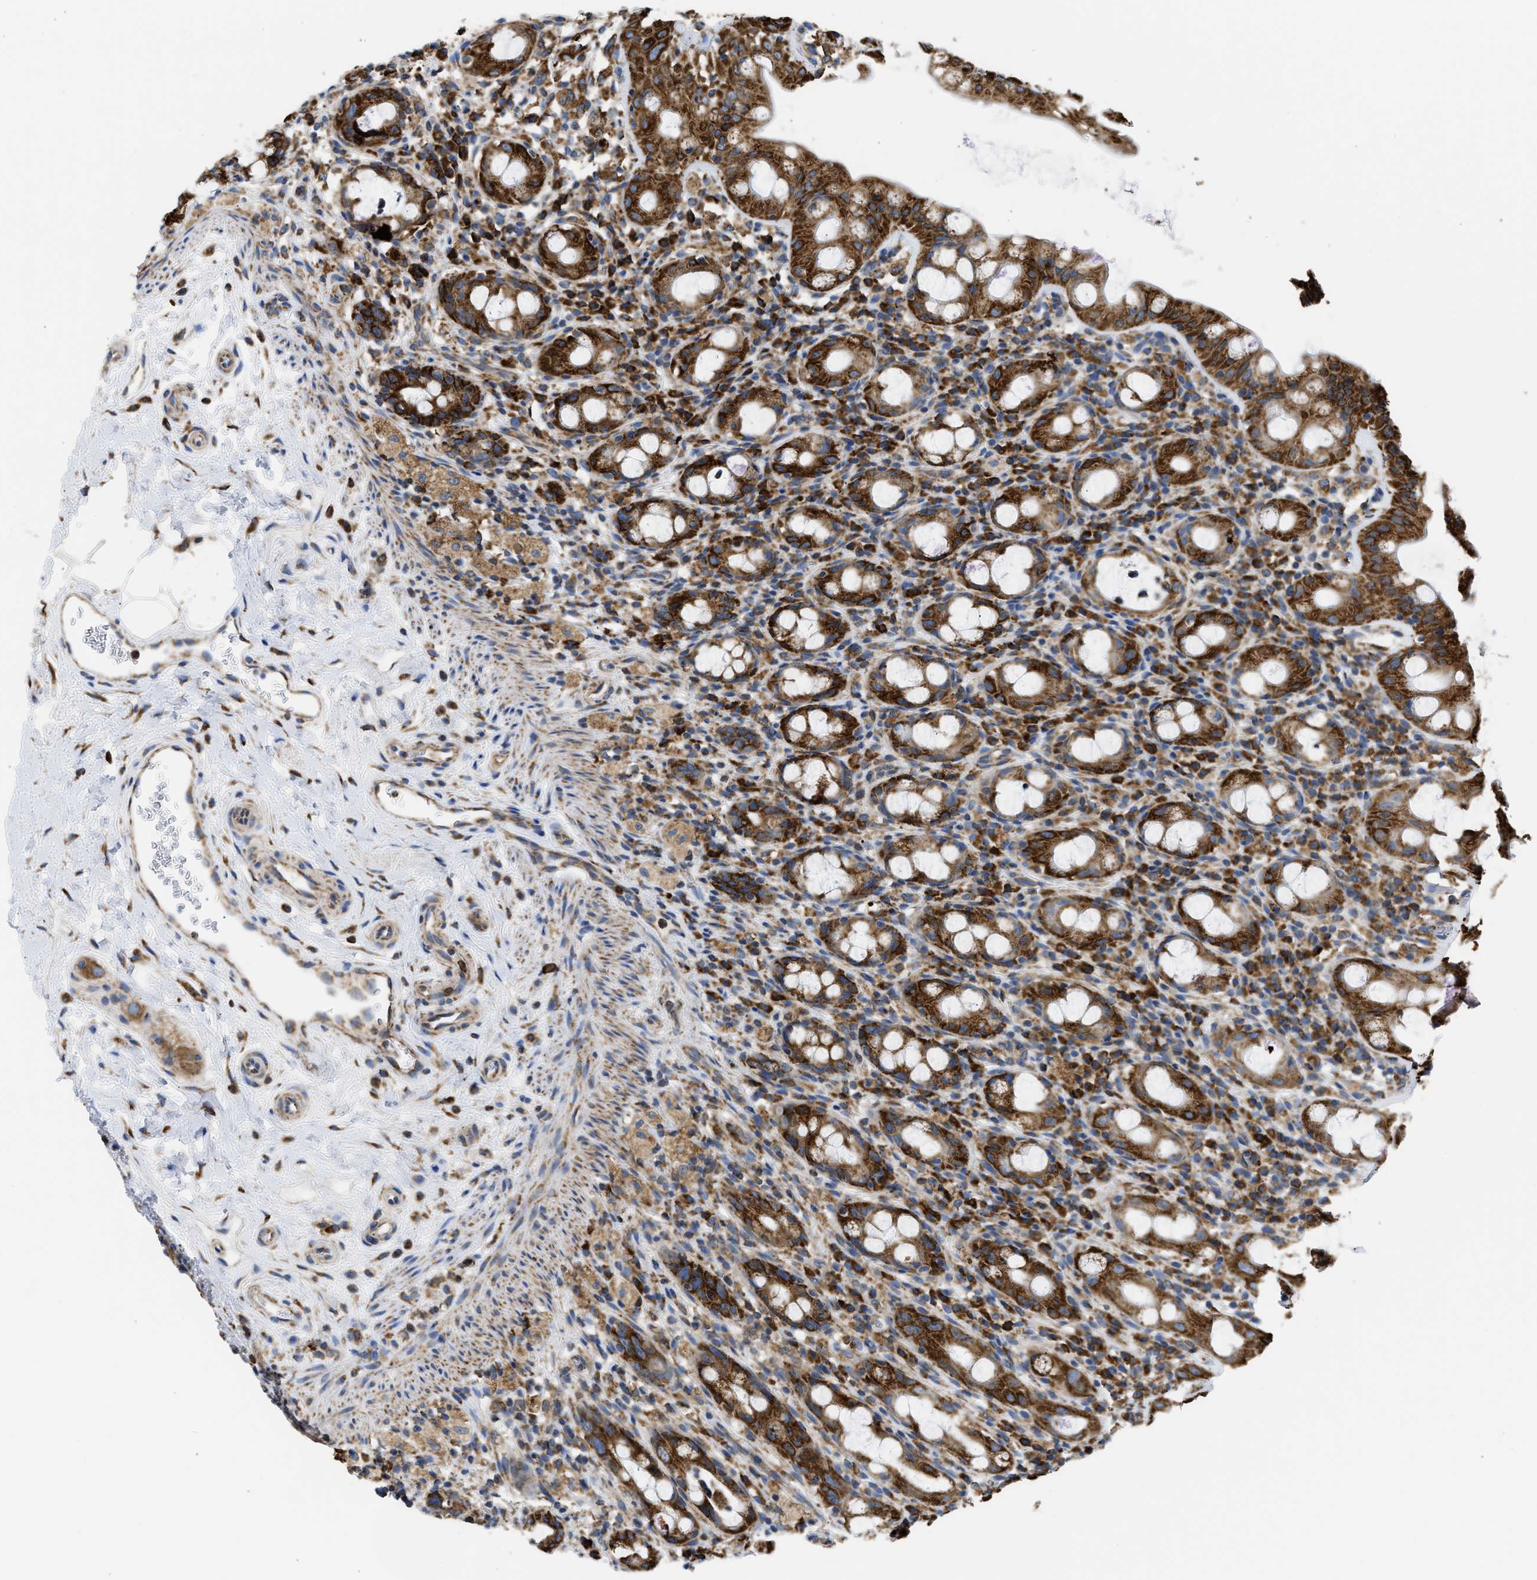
{"staining": {"intensity": "strong", "quantity": ">75%", "location": "cytoplasmic/membranous"}, "tissue": "rectum", "cell_type": "Glandular cells", "image_type": "normal", "snomed": [{"axis": "morphology", "description": "Normal tissue, NOS"}, {"axis": "topography", "description": "Rectum"}], "caption": "Strong cytoplasmic/membranous staining is identified in approximately >75% of glandular cells in unremarkable rectum.", "gene": "CYCS", "patient": {"sex": "male", "age": 44}}